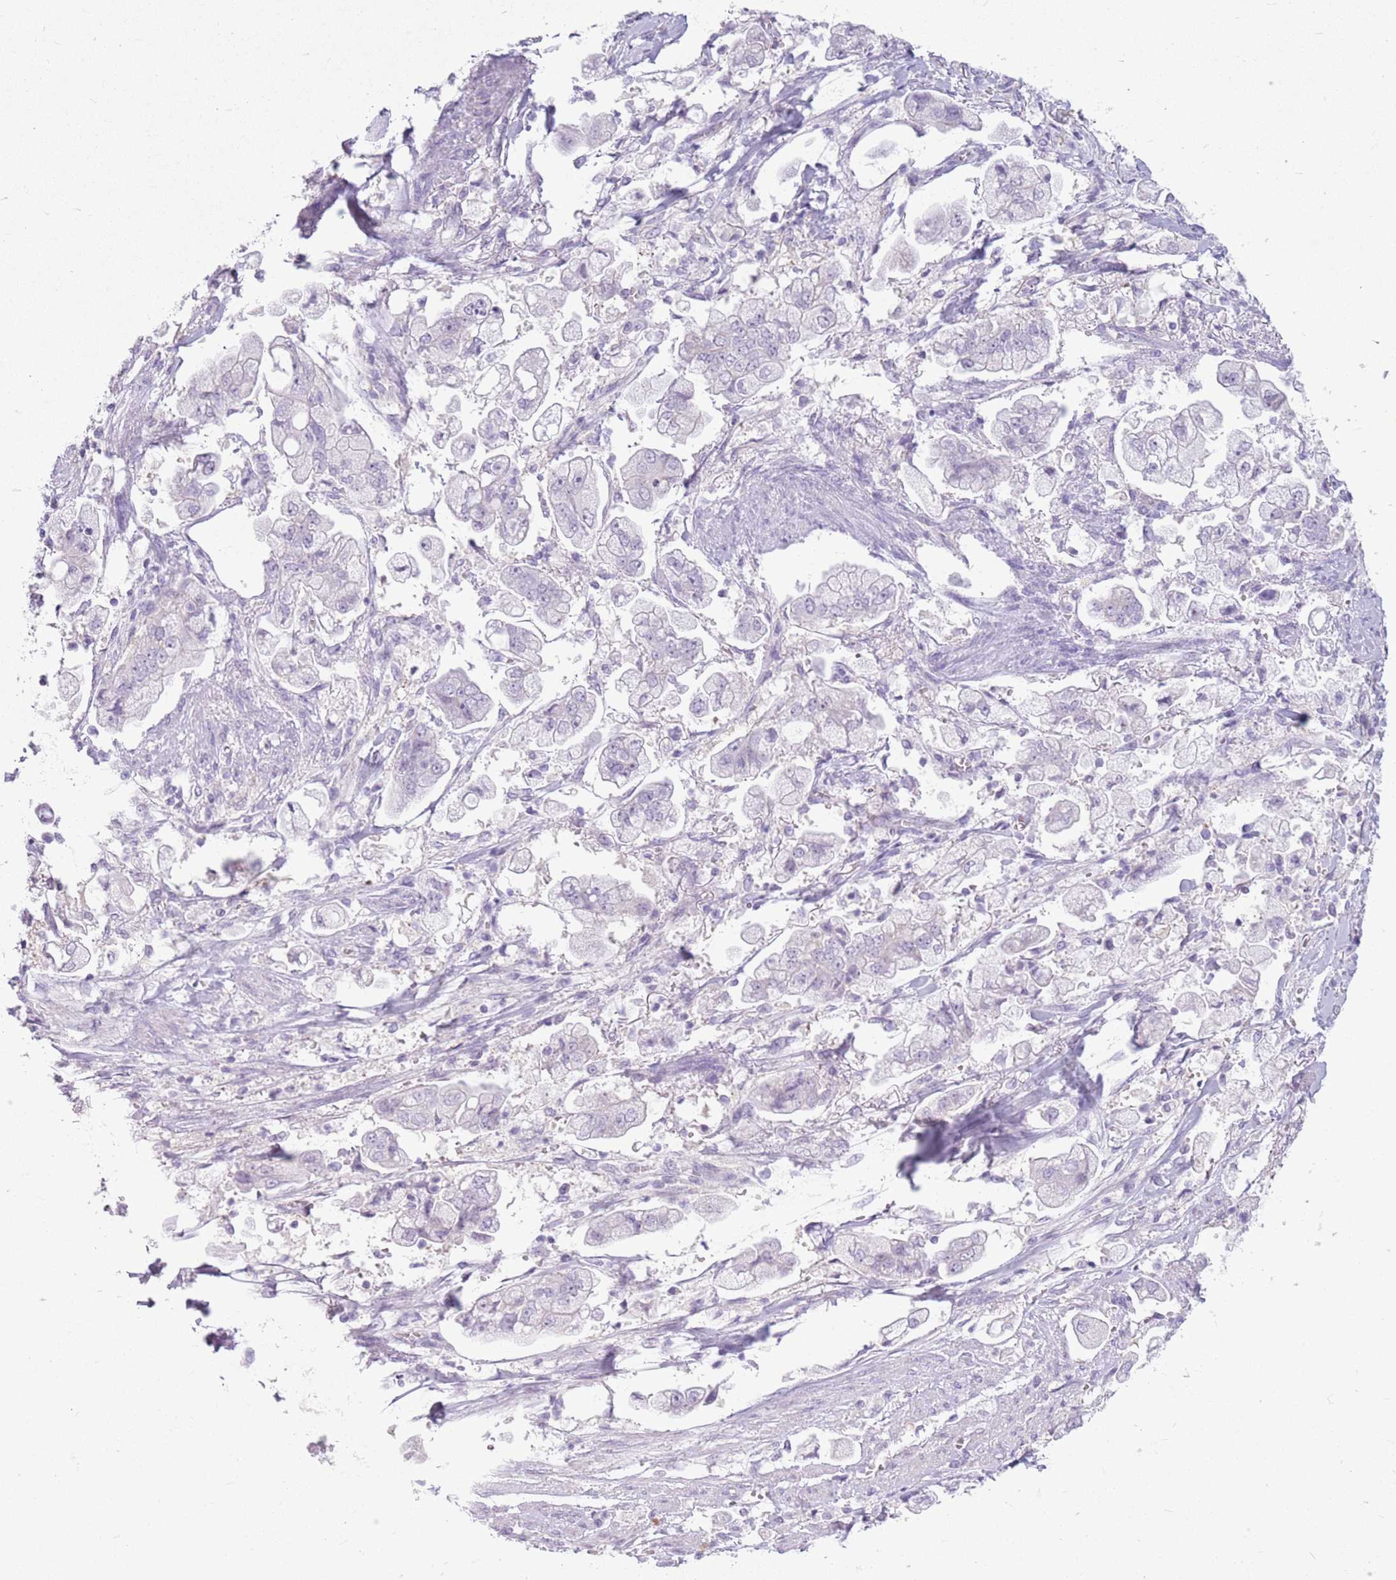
{"staining": {"intensity": "negative", "quantity": "none", "location": "none"}, "tissue": "stomach cancer", "cell_type": "Tumor cells", "image_type": "cancer", "snomed": [{"axis": "morphology", "description": "Adenocarcinoma, NOS"}, {"axis": "topography", "description": "Stomach"}], "caption": "This is an immunohistochemistry photomicrograph of human adenocarcinoma (stomach). There is no positivity in tumor cells.", "gene": "SNX6", "patient": {"sex": "male", "age": 62}}